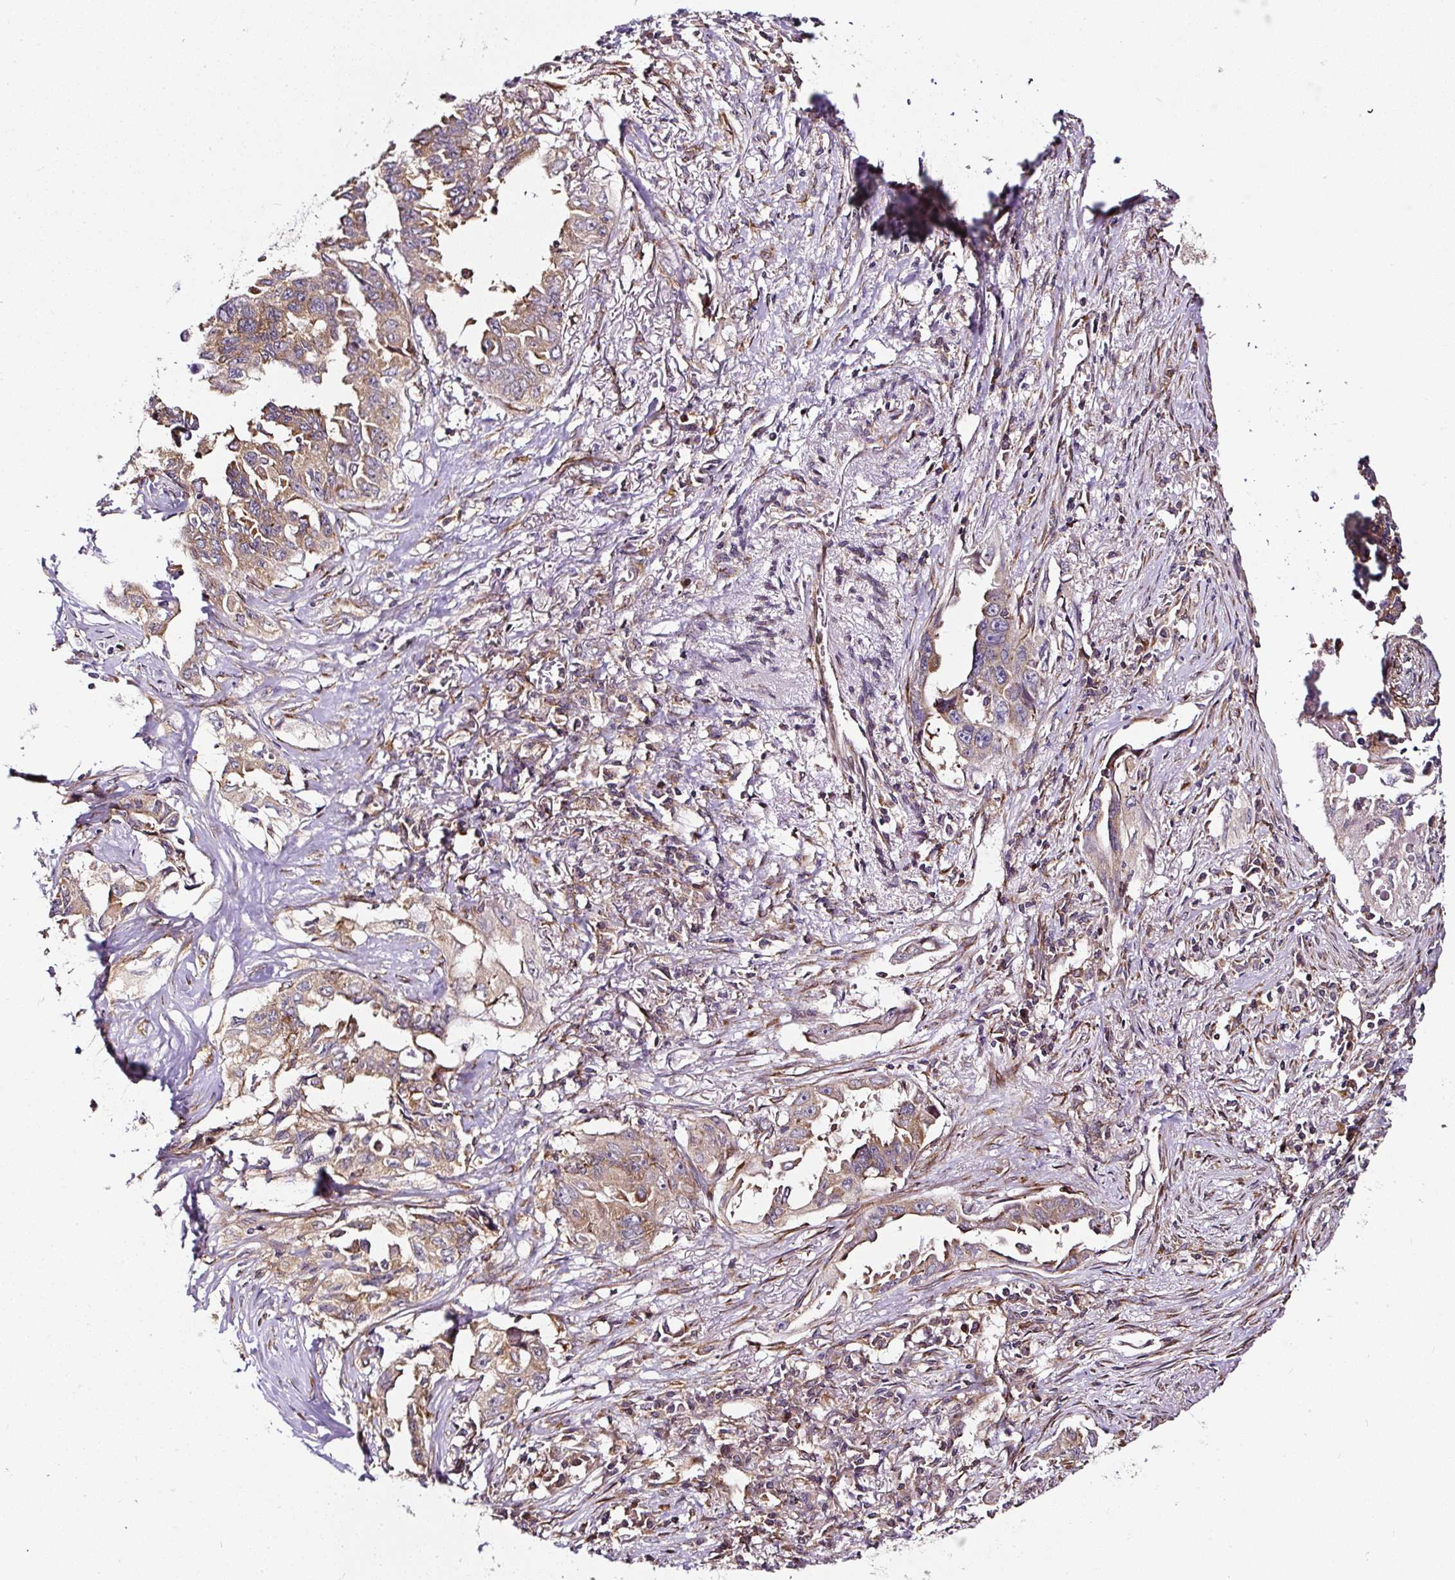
{"staining": {"intensity": "moderate", "quantity": "25%-75%", "location": "cytoplasmic/membranous"}, "tissue": "lung cancer", "cell_type": "Tumor cells", "image_type": "cancer", "snomed": [{"axis": "morphology", "description": "Adenocarcinoma, NOS"}, {"axis": "topography", "description": "Lung"}], "caption": "Immunohistochemistry (IHC) (DAB (3,3'-diaminobenzidine)) staining of lung cancer demonstrates moderate cytoplasmic/membranous protein staining in about 25%-75% of tumor cells.", "gene": "KDM4E", "patient": {"sex": "female", "age": 51}}